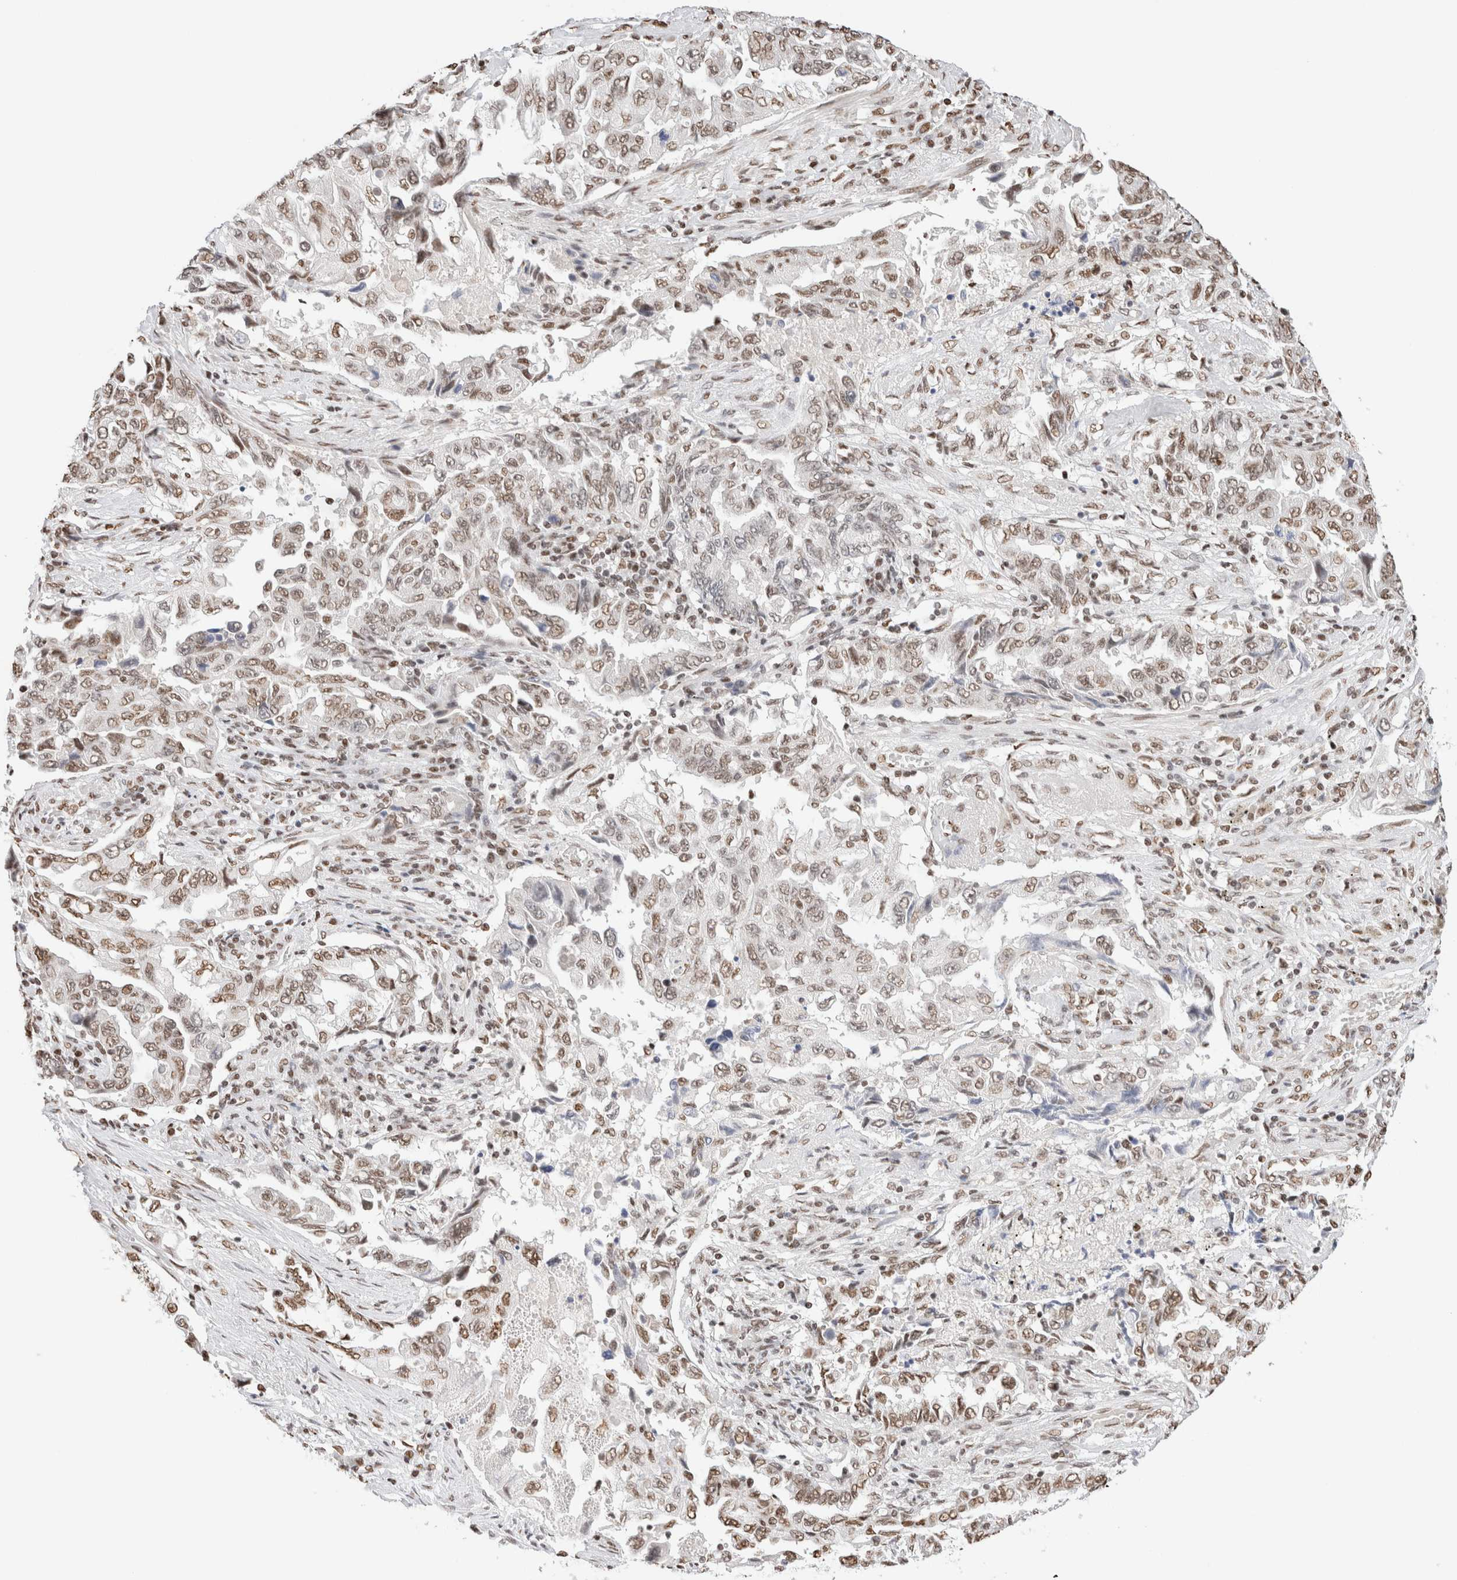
{"staining": {"intensity": "moderate", "quantity": "25%-75%", "location": "nuclear"}, "tissue": "lung cancer", "cell_type": "Tumor cells", "image_type": "cancer", "snomed": [{"axis": "morphology", "description": "Adenocarcinoma, NOS"}, {"axis": "topography", "description": "Lung"}], "caption": "Immunohistochemical staining of lung cancer (adenocarcinoma) displays moderate nuclear protein positivity in approximately 25%-75% of tumor cells.", "gene": "SUPT3H", "patient": {"sex": "female", "age": 51}}